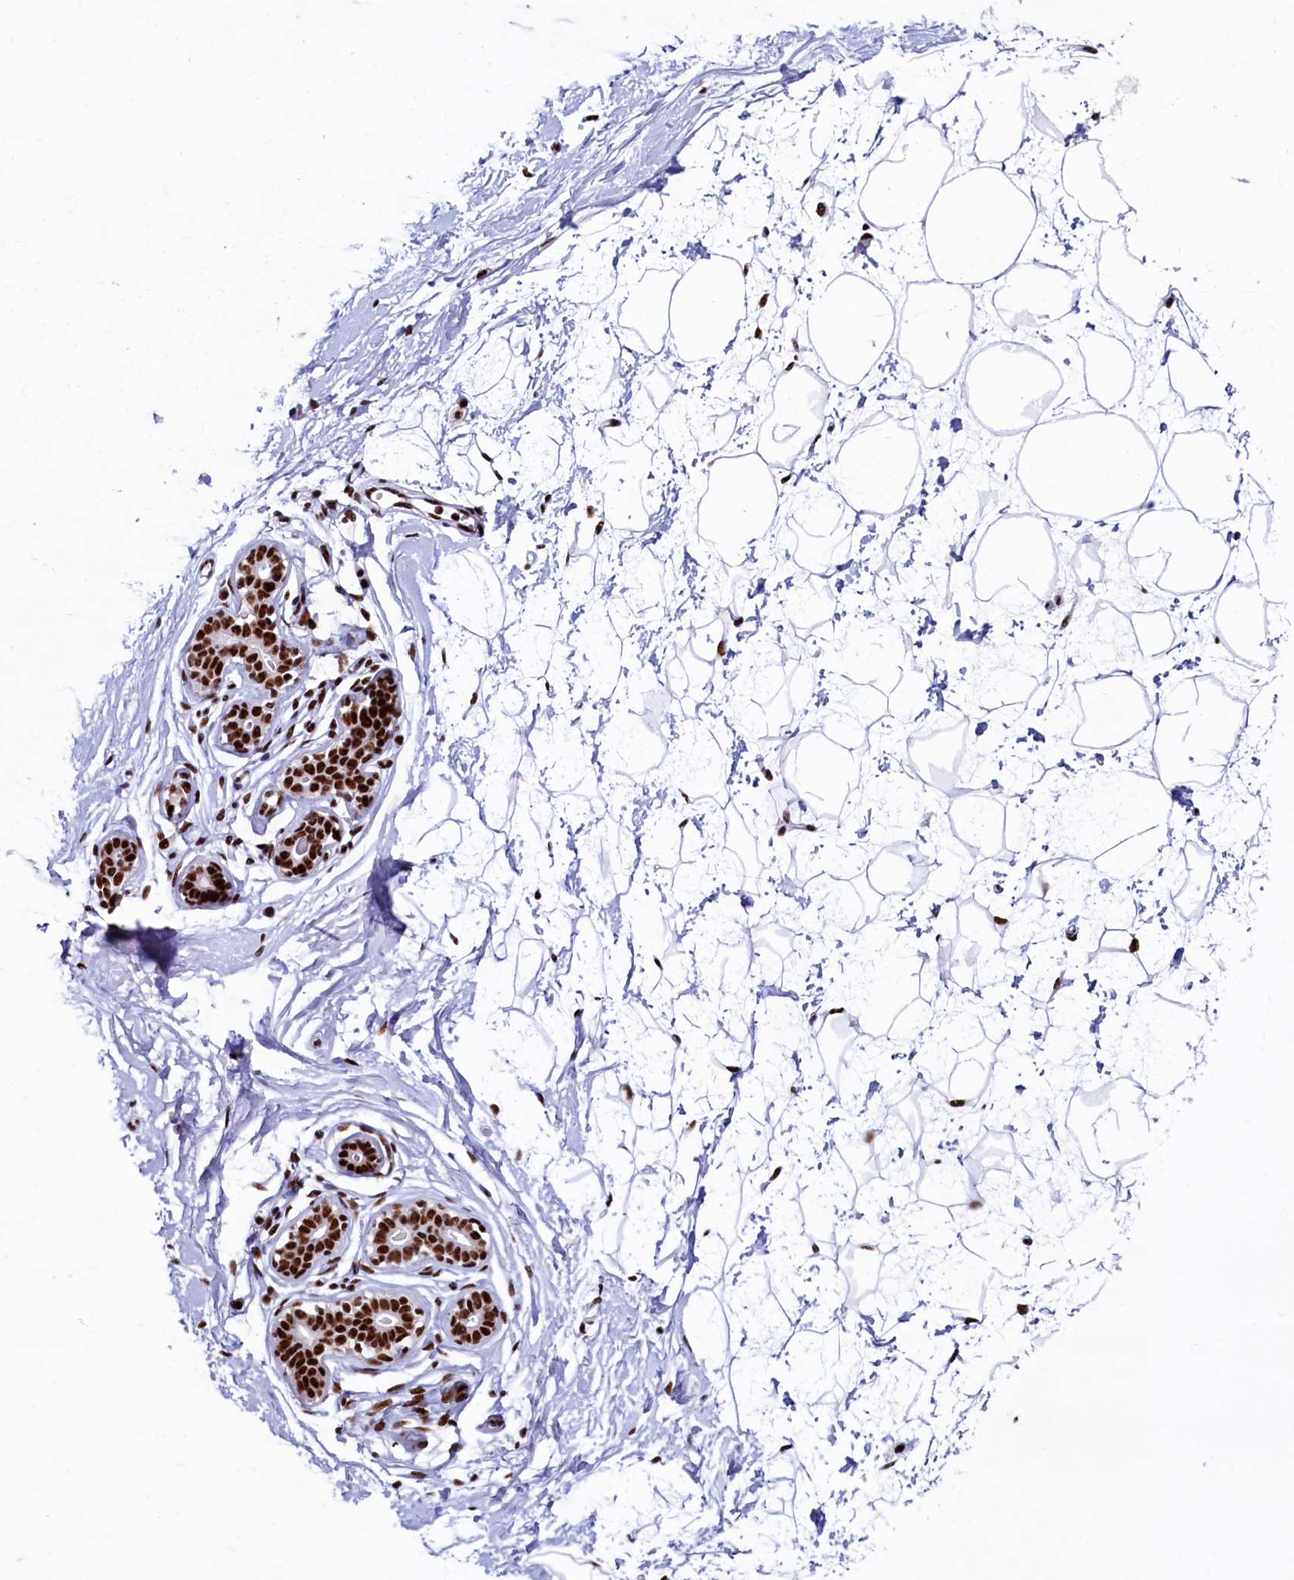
{"staining": {"intensity": "moderate", "quantity": ">75%", "location": "nuclear"}, "tissue": "breast", "cell_type": "Adipocytes", "image_type": "normal", "snomed": [{"axis": "morphology", "description": "Normal tissue, NOS"}, {"axis": "morphology", "description": "Adenoma, NOS"}, {"axis": "topography", "description": "Breast"}], "caption": "Approximately >75% of adipocytes in unremarkable human breast show moderate nuclear protein expression as visualized by brown immunohistochemical staining.", "gene": "SRRM2", "patient": {"sex": "female", "age": 23}}